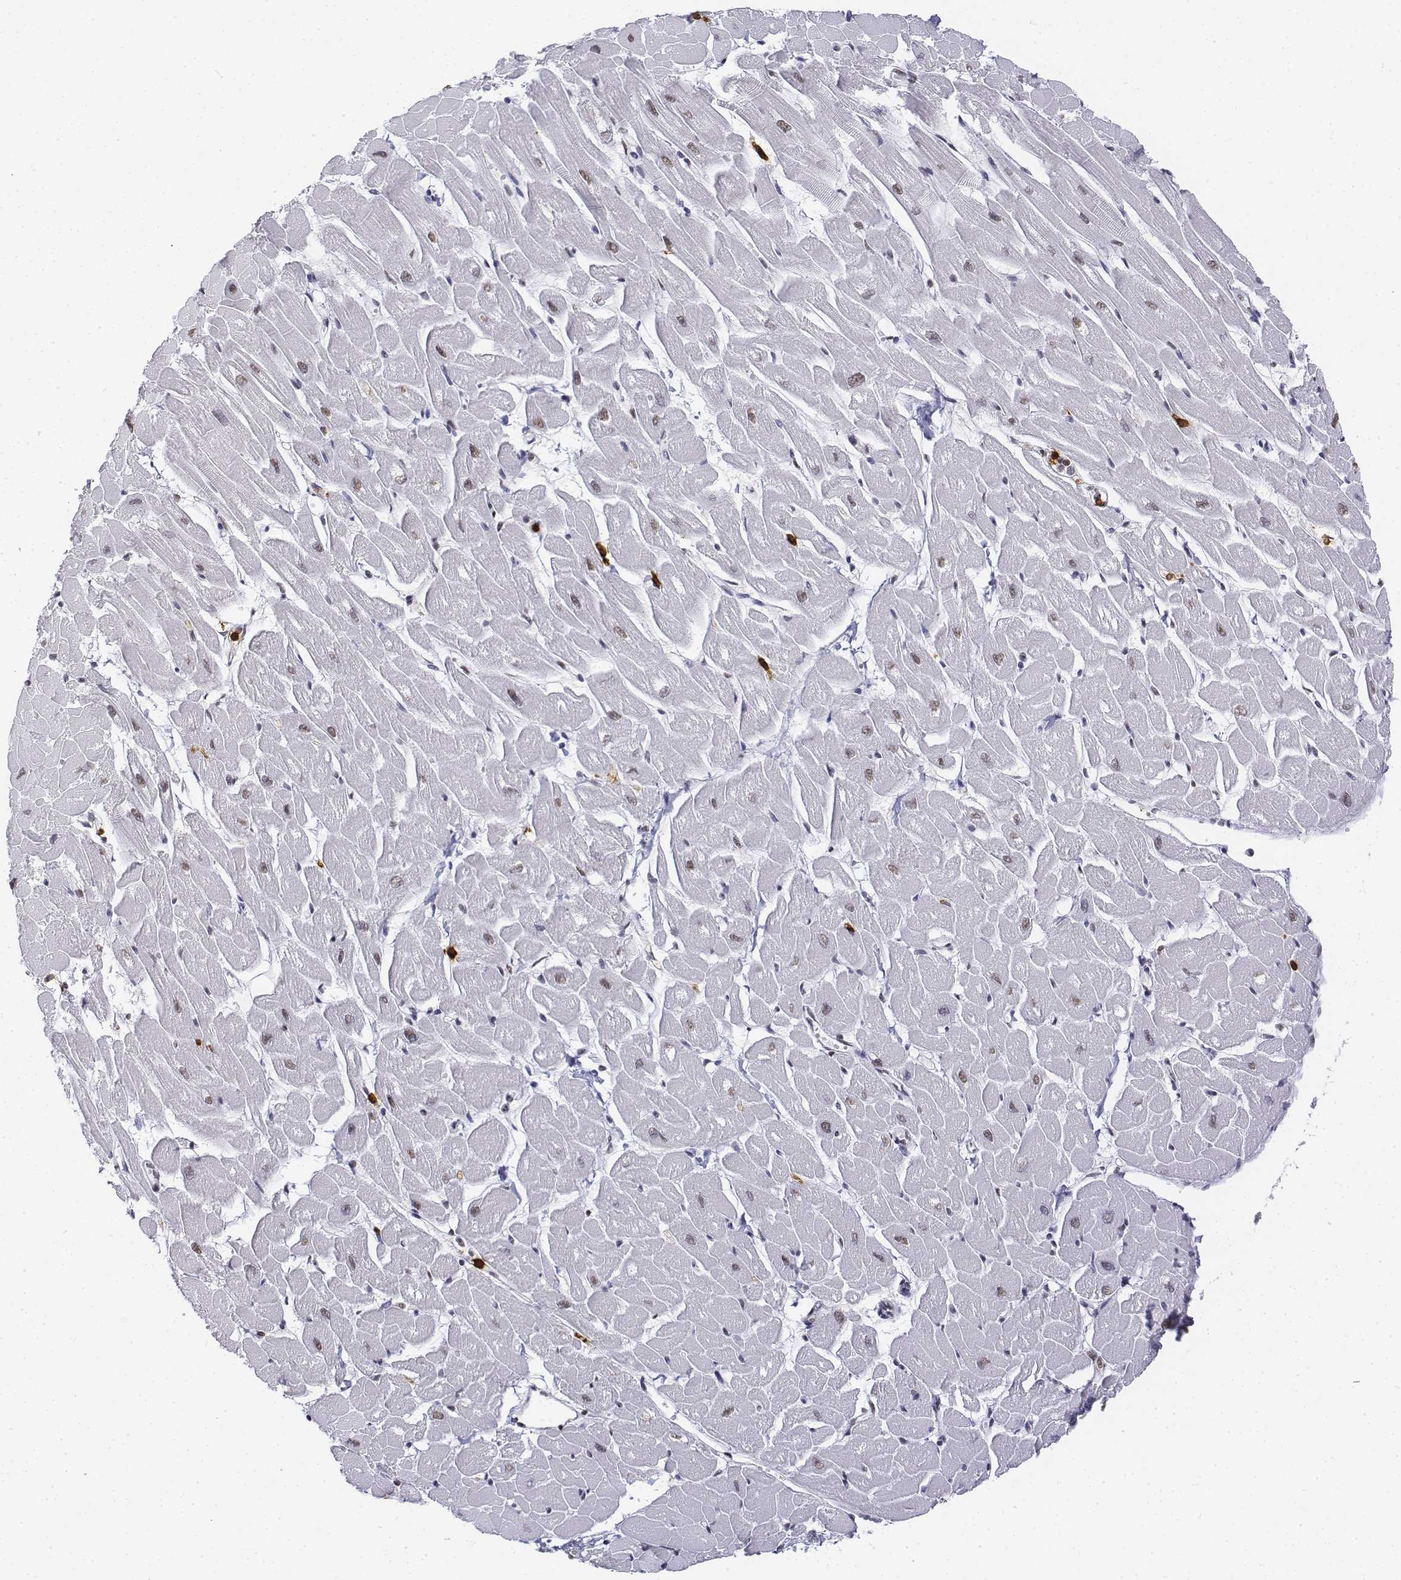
{"staining": {"intensity": "weak", "quantity": "25%-75%", "location": "nuclear"}, "tissue": "heart muscle", "cell_type": "Cardiomyocytes", "image_type": "normal", "snomed": [{"axis": "morphology", "description": "Normal tissue, NOS"}, {"axis": "topography", "description": "Heart"}], "caption": "Protein staining reveals weak nuclear positivity in approximately 25%-75% of cardiomyocytes in benign heart muscle. Immunohistochemistry (ihc) stains the protein of interest in brown and the nuclei are stained blue.", "gene": "CD3E", "patient": {"sex": "male", "age": 57}}